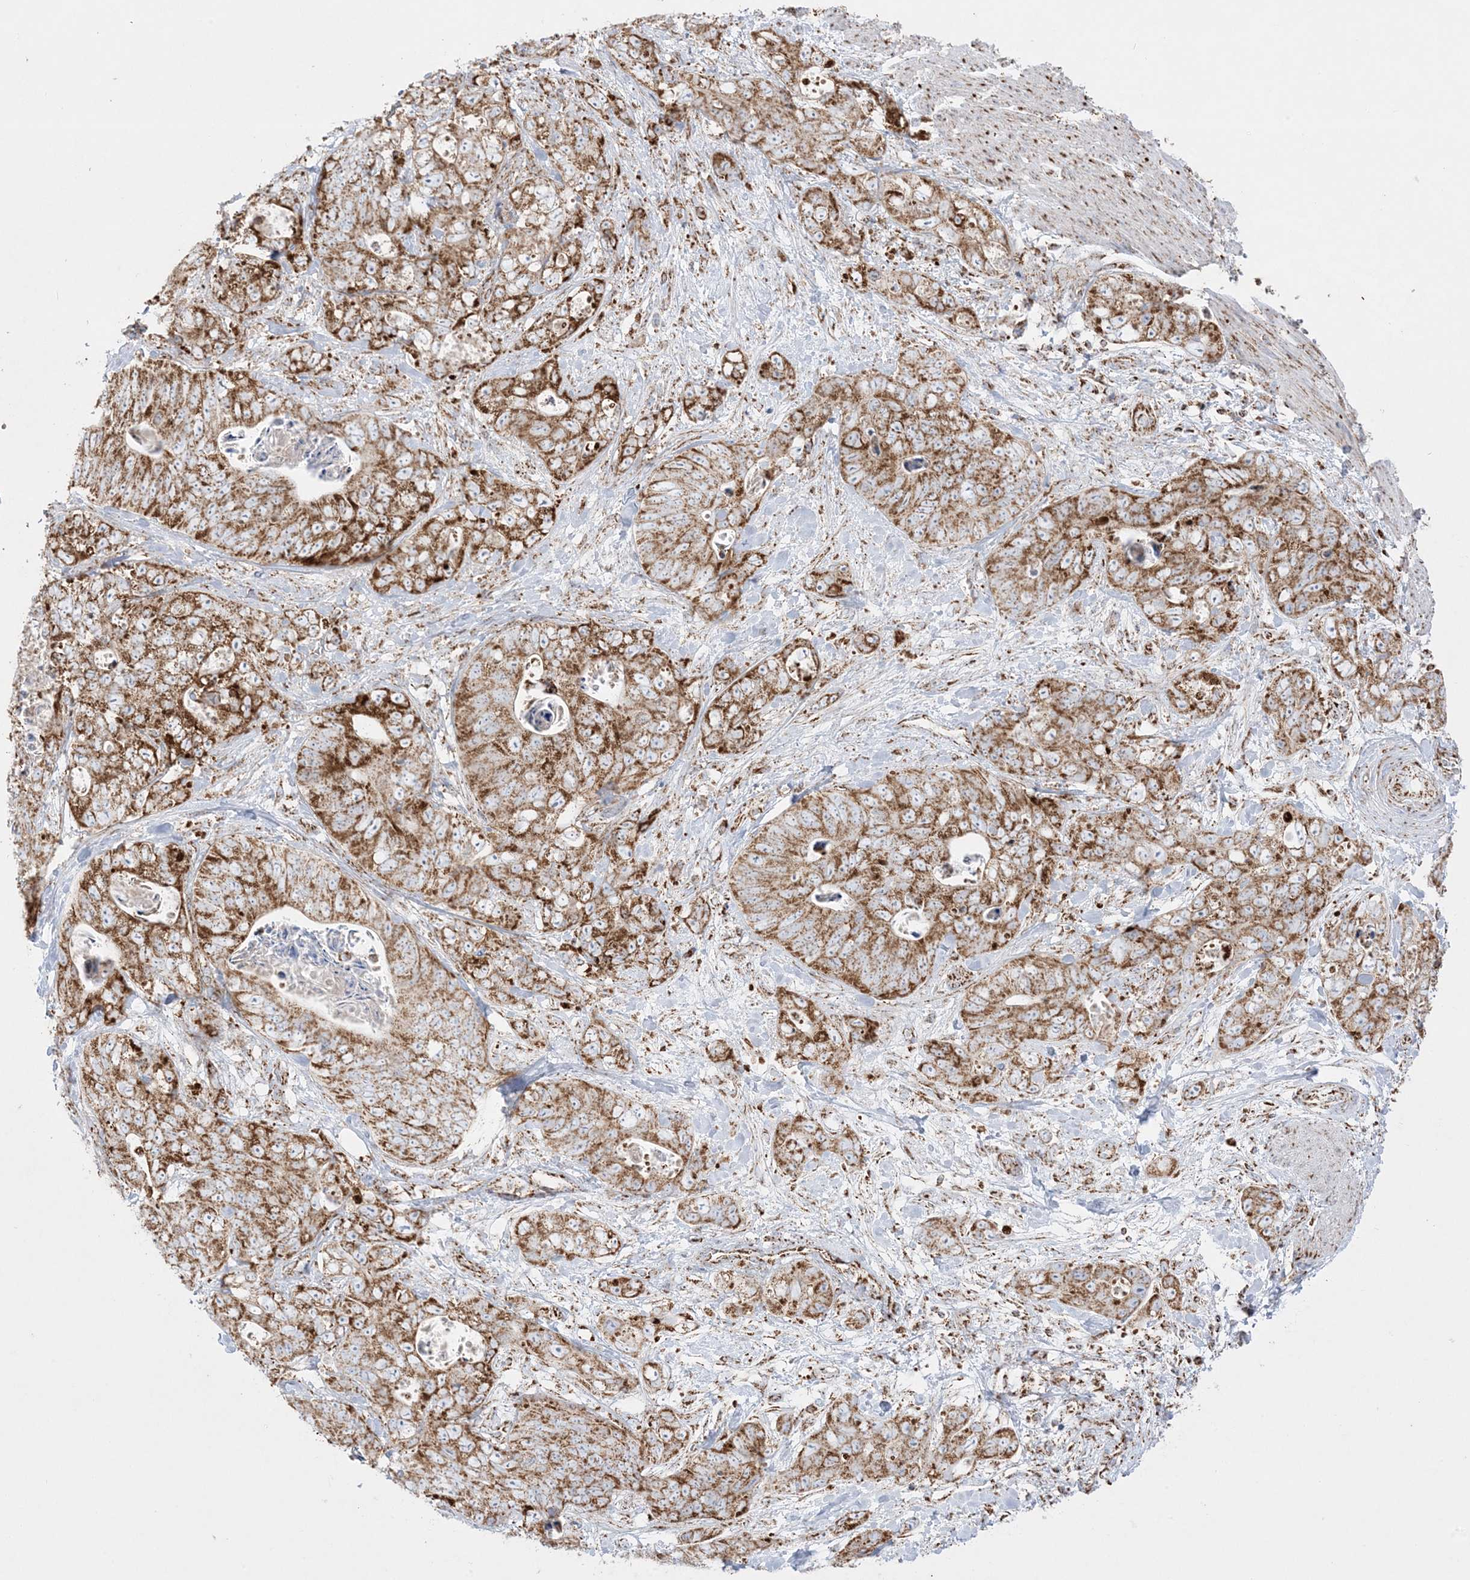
{"staining": {"intensity": "strong", "quantity": ">75%", "location": "cytoplasmic/membranous"}, "tissue": "stomach cancer", "cell_type": "Tumor cells", "image_type": "cancer", "snomed": [{"axis": "morphology", "description": "Normal tissue, NOS"}, {"axis": "morphology", "description": "Adenocarcinoma, NOS"}, {"axis": "topography", "description": "Stomach"}], "caption": "There is high levels of strong cytoplasmic/membranous positivity in tumor cells of adenocarcinoma (stomach), as demonstrated by immunohistochemical staining (brown color).", "gene": "MRPS36", "patient": {"sex": "female", "age": 89}}